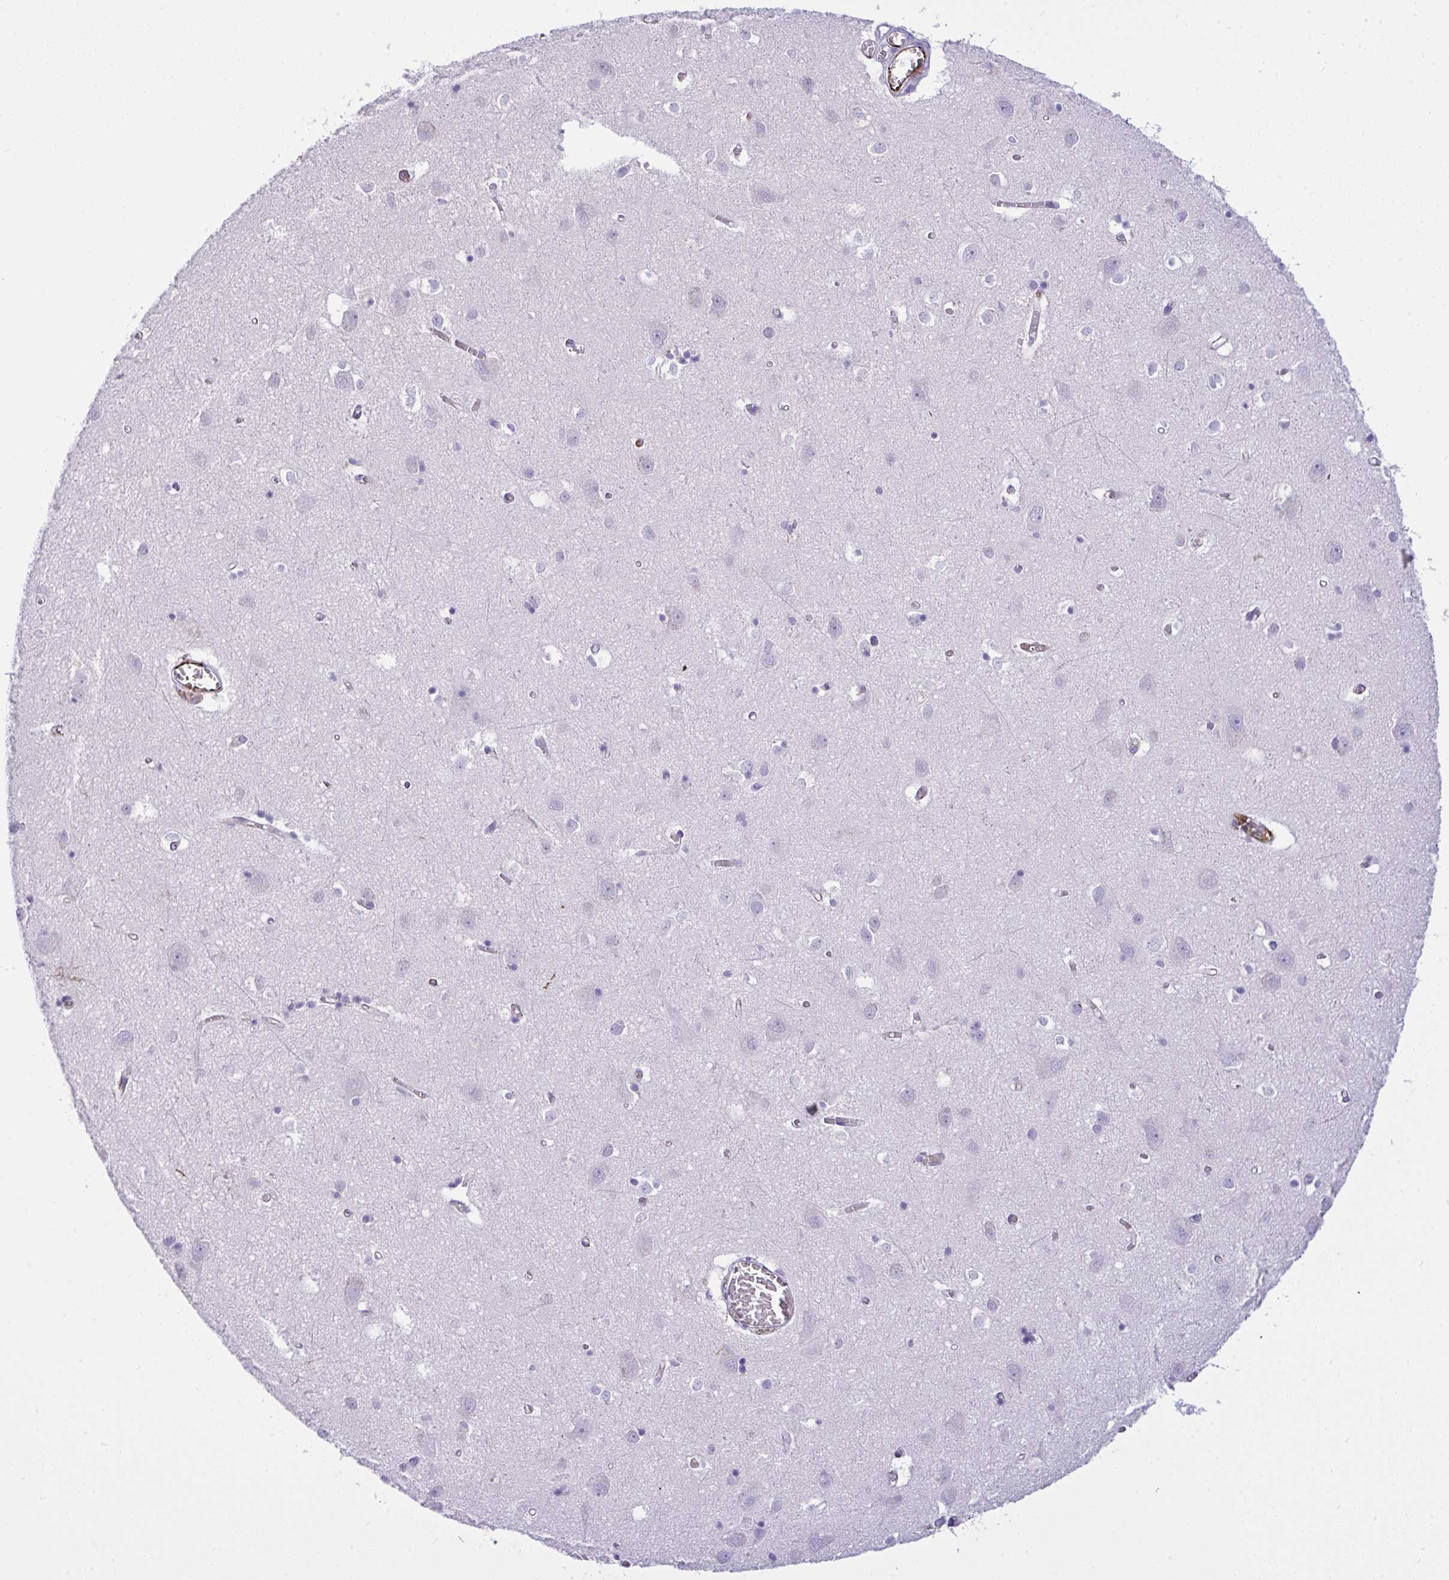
{"staining": {"intensity": "strong", "quantity": "25%-75%", "location": "cytoplasmic/membranous"}, "tissue": "cerebral cortex", "cell_type": "Endothelial cells", "image_type": "normal", "snomed": [{"axis": "morphology", "description": "Normal tissue, NOS"}, {"axis": "topography", "description": "Cerebral cortex"}], "caption": "Immunohistochemical staining of unremarkable human cerebral cortex demonstrates high levels of strong cytoplasmic/membranous expression in approximately 25%-75% of endothelial cells.", "gene": "SLC35B1", "patient": {"sex": "male", "age": 70}}